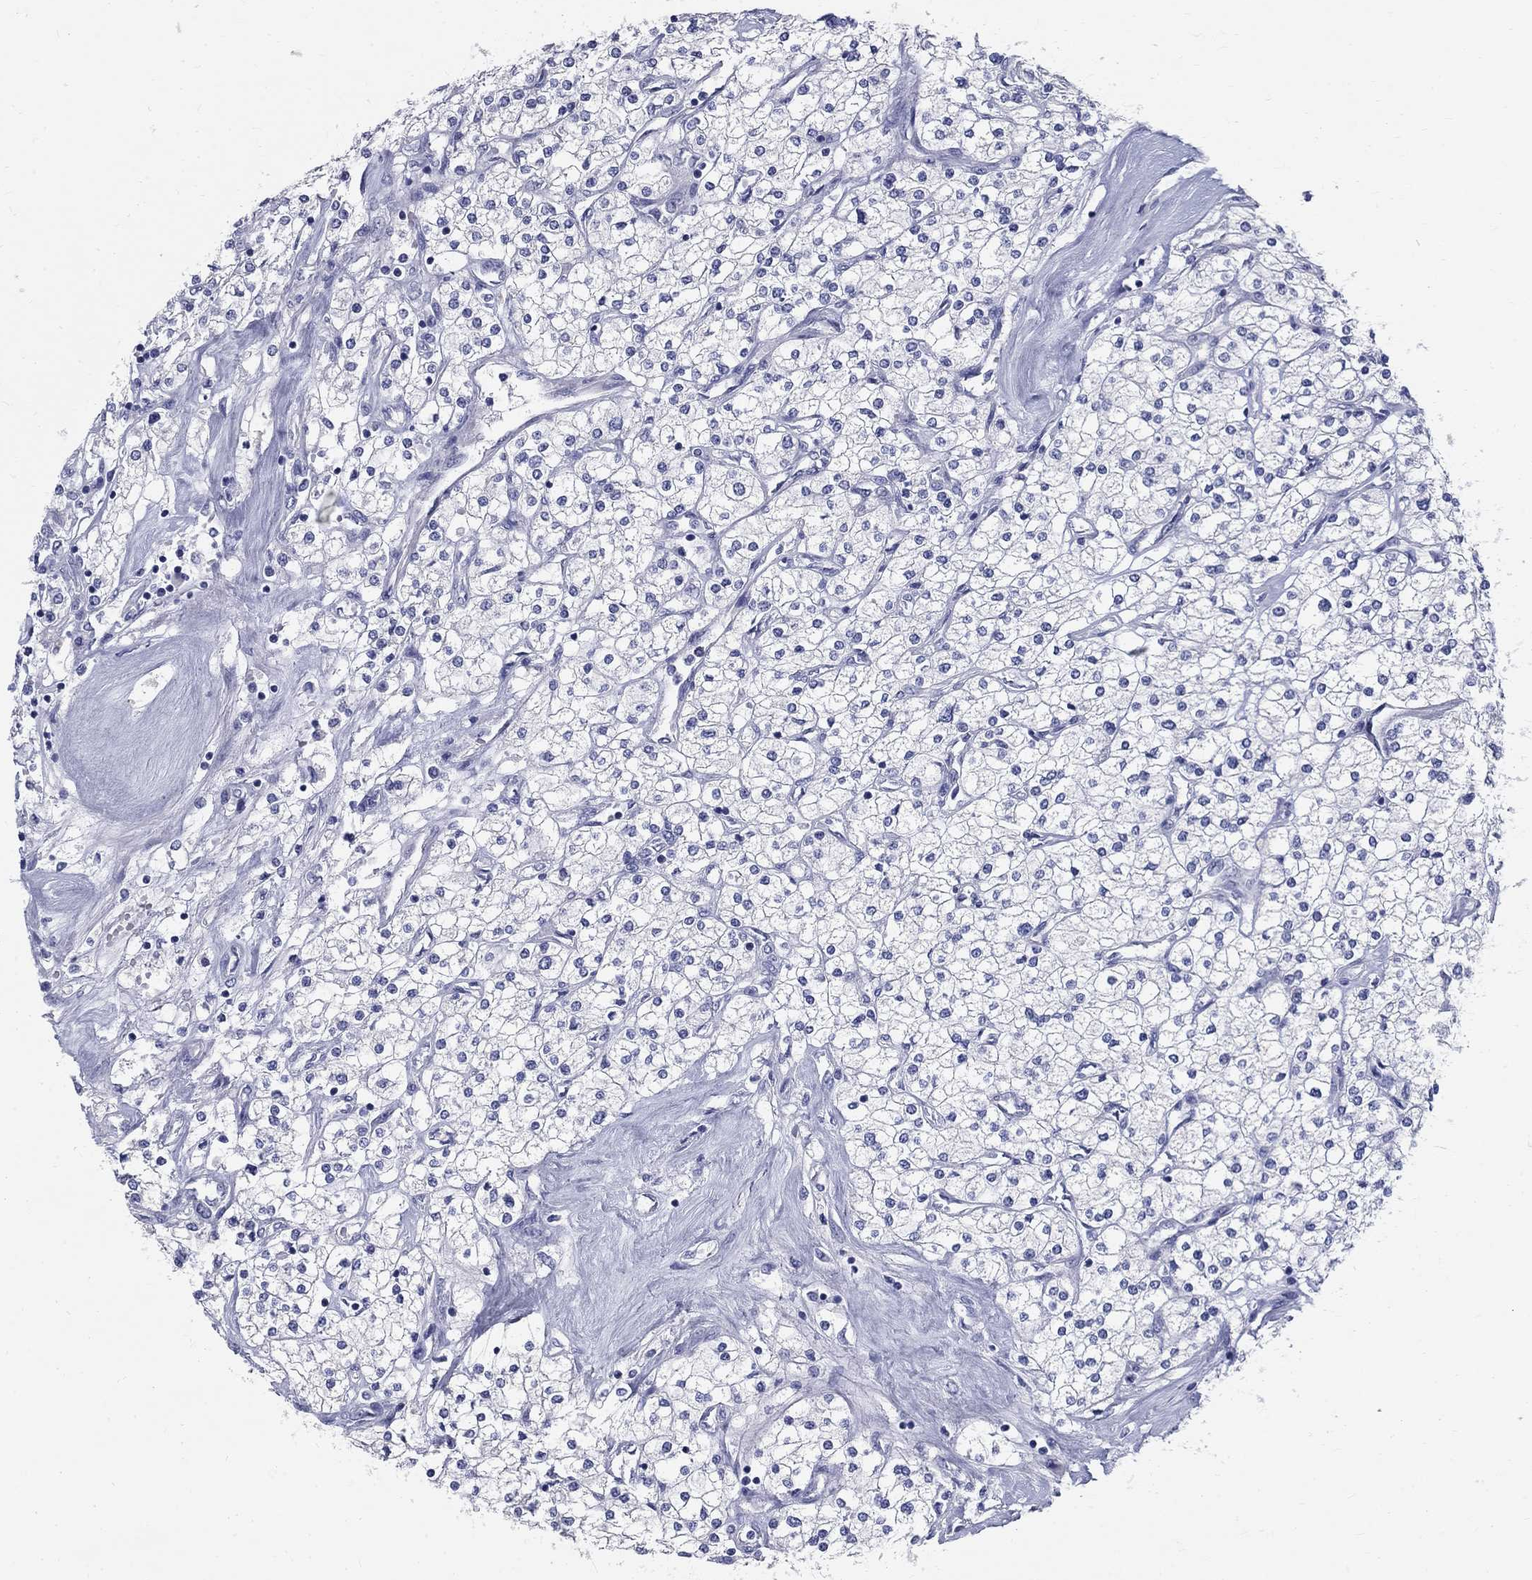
{"staining": {"intensity": "negative", "quantity": "none", "location": "none"}, "tissue": "renal cancer", "cell_type": "Tumor cells", "image_type": "cancer", "snomed": [{"axis": "morphology", "description": "Adenocarcinoma, NOS"}, {"axis": "topography", "description": "Kidney"}], "caption": "Immunohistochemical staining of human adenocarcinoma (renal) displays no significant expression in tumor cells.", "gene": "TGM4", "patient": {"sex": "male", "age": 80}}